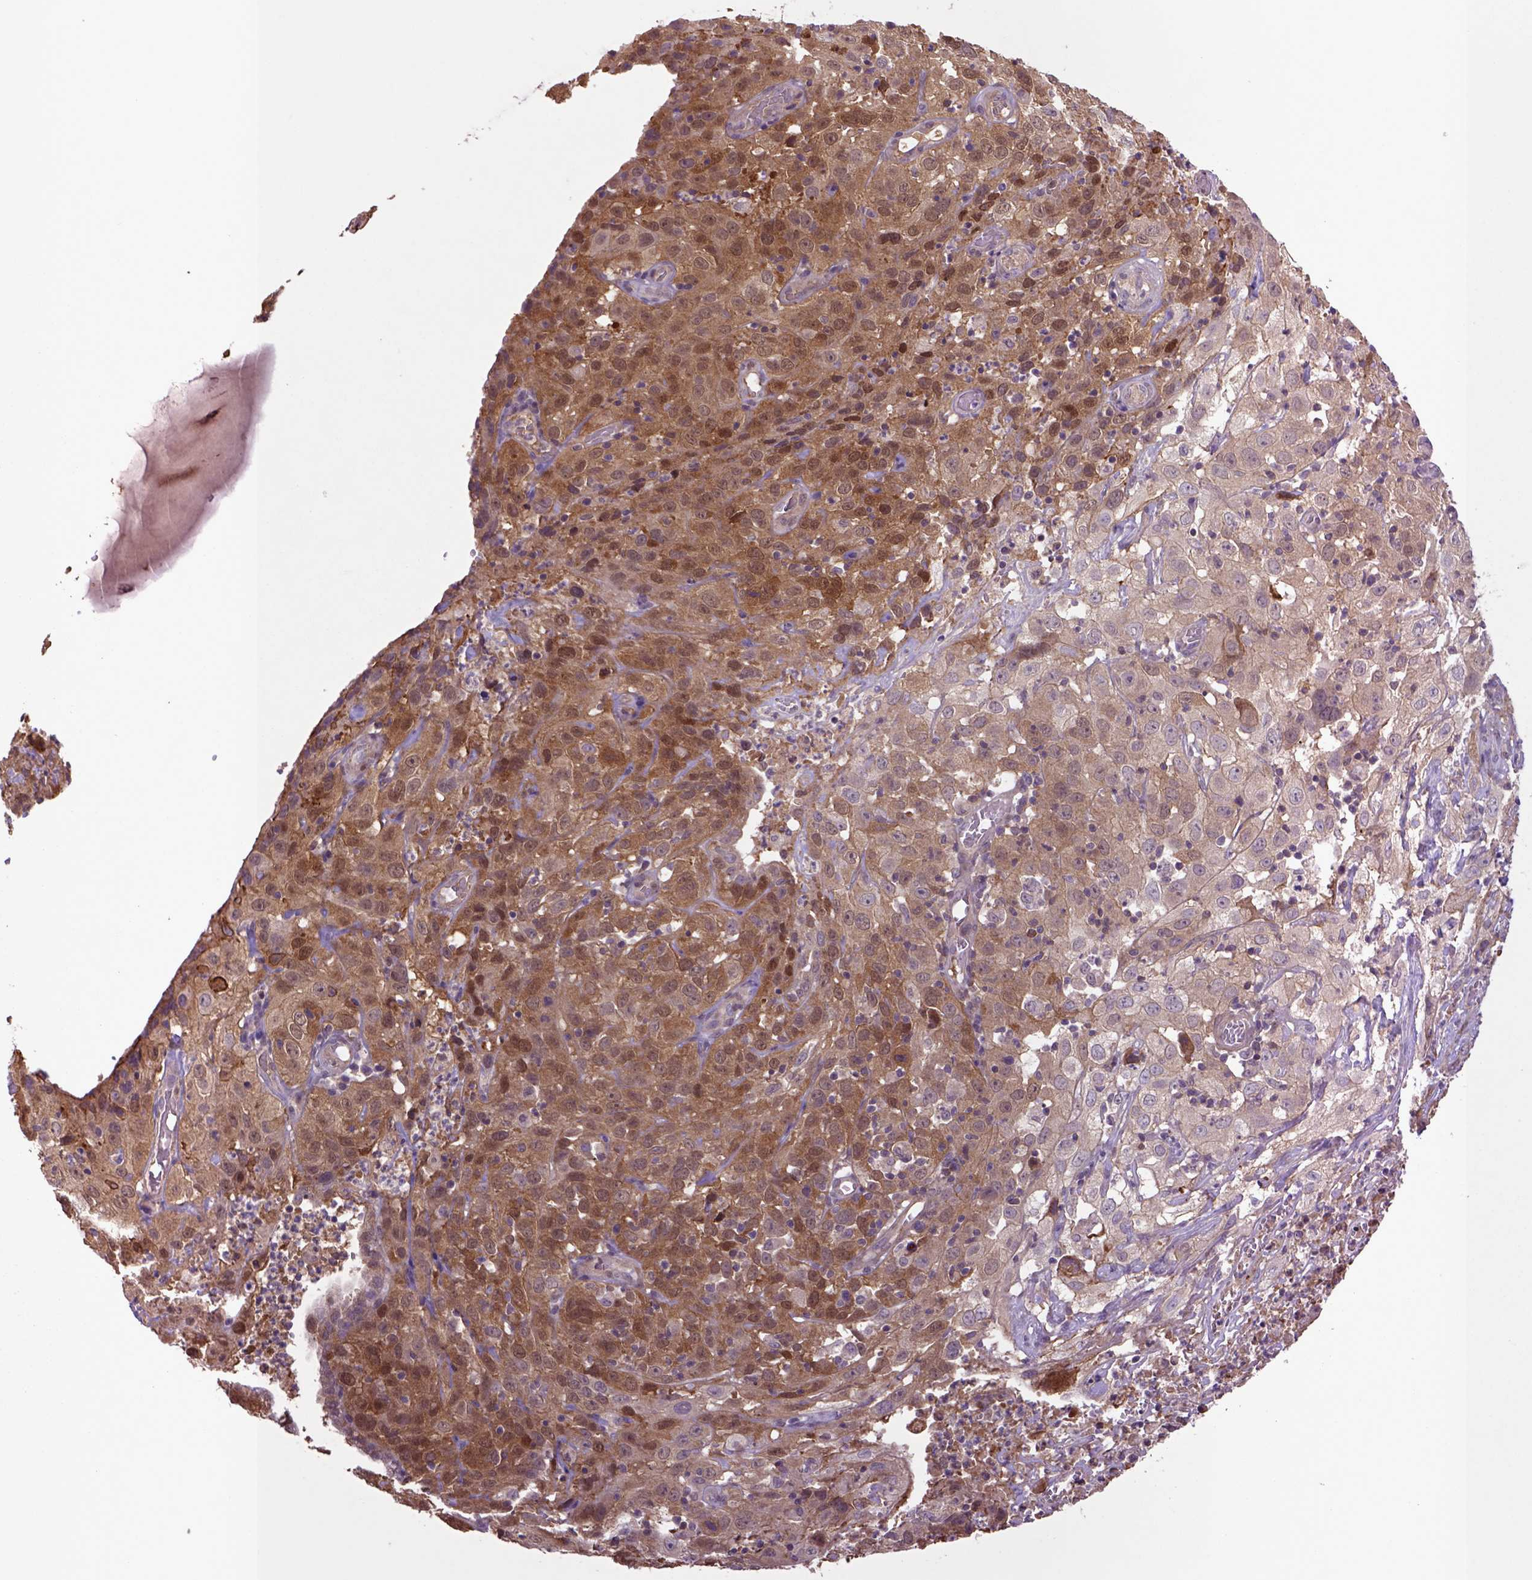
{"staining": {"intensity": "strong", "quantity": ">75%", "location": "cytoplasmic/membranous,nuclear"}, "tissue": "cervical cancer", "cell_type": "Tumor cells", "image_type": "cancer", "snomed": [{"axis": "morphology", "description": "Squamous cell carcinoma, NOS"}, {"axis": "topography", "description": "Cervix"}], "caption": "DAB immunohistochemical staining of human cervical cancer shows strong cytoplasmic/membranous and nuclear protein expression in about >75% of tumor cells.", "gene": "HSPBP1", "patient": {"sex": "female", "age": 32}}